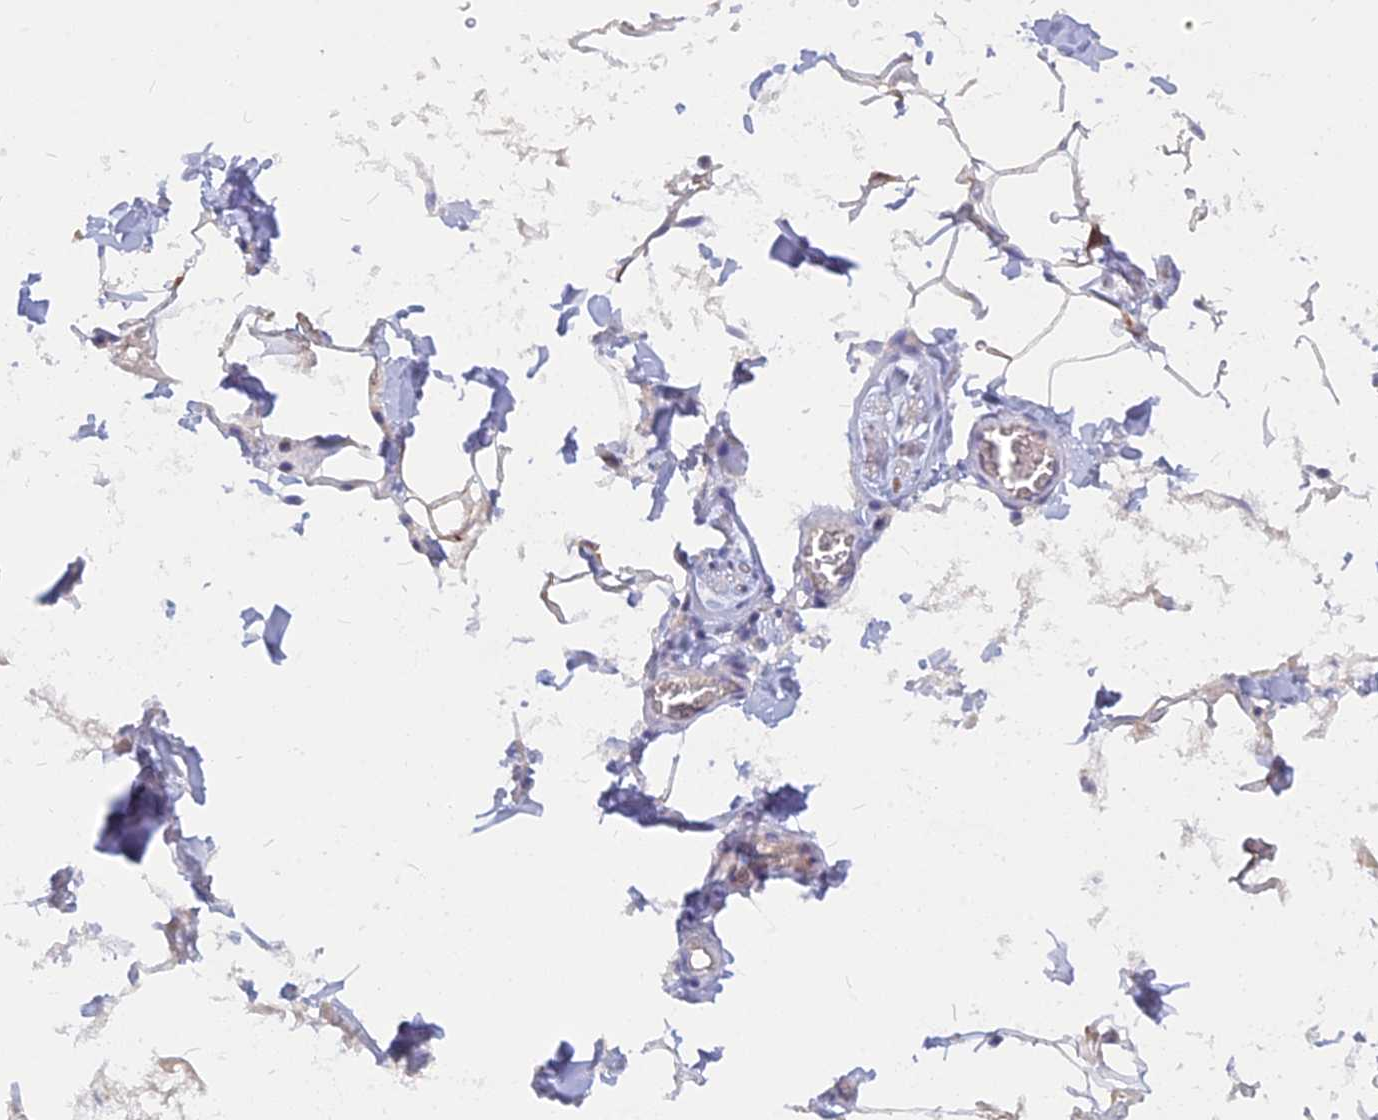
{"staining": {"intensity": "weak", "quantity": ">75%", "location": "cytoplasmic/membranous"}, "tissue": "adipose tissue", "cell_type": "Adipocytes", "image_type": "normal", "snomed": [{"axis": "morphology", "description": "Normal tissue, NOS"}, {"axis": "topography", "description": "Soft tissue"}, {"axis": "topography", "description": "Adipose tissue"}, {"axis": "topography", "description": "Vascular tissue"}, {"axis": "topography", "description": "Peripheral nerve tissue"}], "caption": "The histopathology image exhibits staining of normal adipose tissue, revealing weak cytoplasmic/membranous protein staining (brown color) within adipocytes.", "gene": "CACNA1B", "patient": {"sex": "male", "age": 46}}